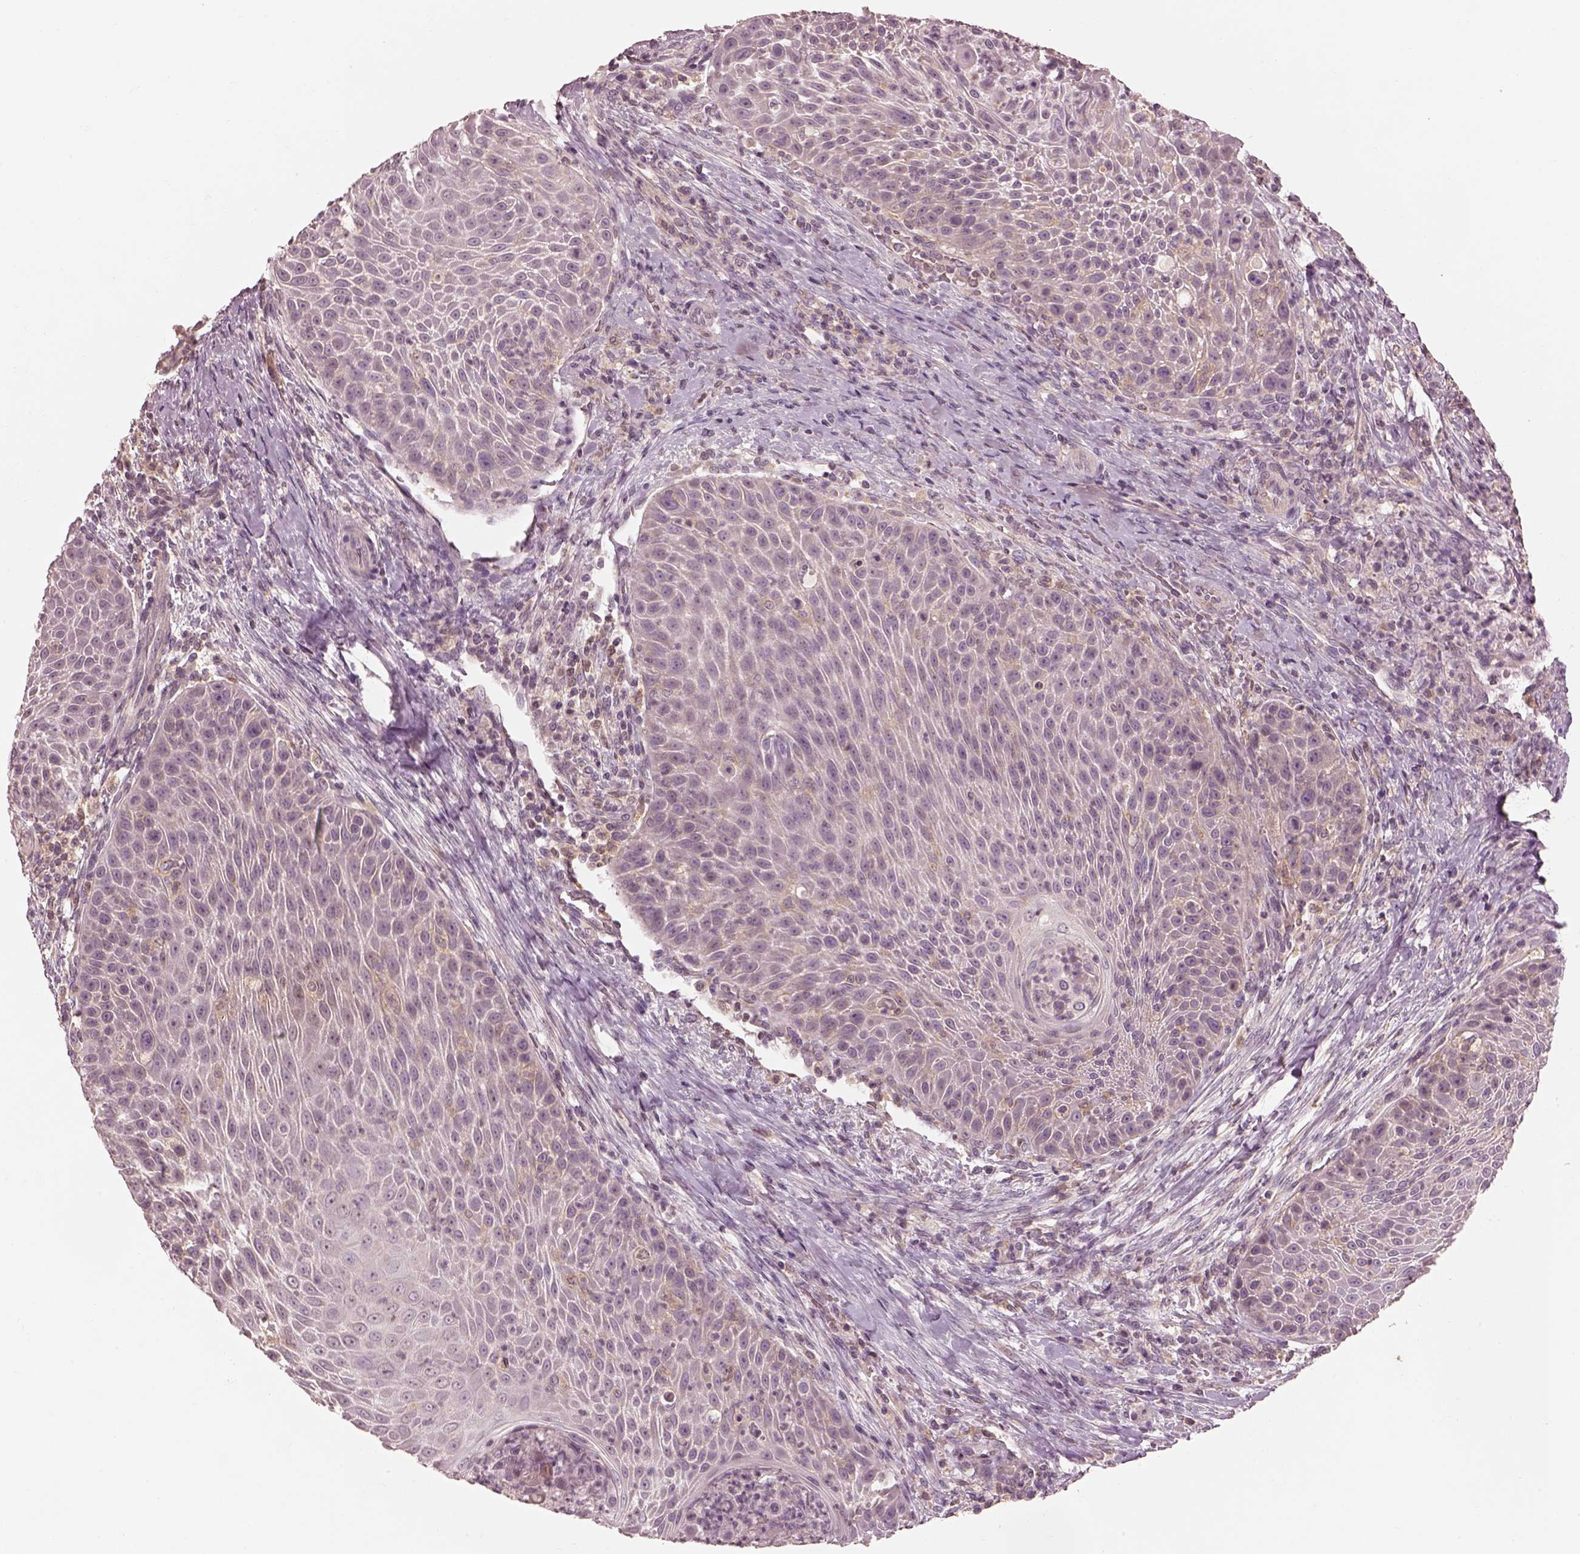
{"staining": {"intensity": "weak", "quantity": "<25%", "location": "cytoplasmic/membranous"}, "tissue": "head and neck cancer", "cell_type": "Tumor cells", "image_type": "cancer", "snomed": [{"axis": "morphology", "description": "Squamous cell carcinoma, NOS"}, {"axis": "topography", "description": "Head-Neck"}], "caption": "IHC of squamous cell carcinoma (head and neck) shows no expression in tumor cells. (Brightfield microscopy of DAB (3,3'-diaminobenzidine) immunohistochemistry (IHC) at high magnification).", "gene": "PRKACG", "patient": {"sex": "male", "age": 69}}